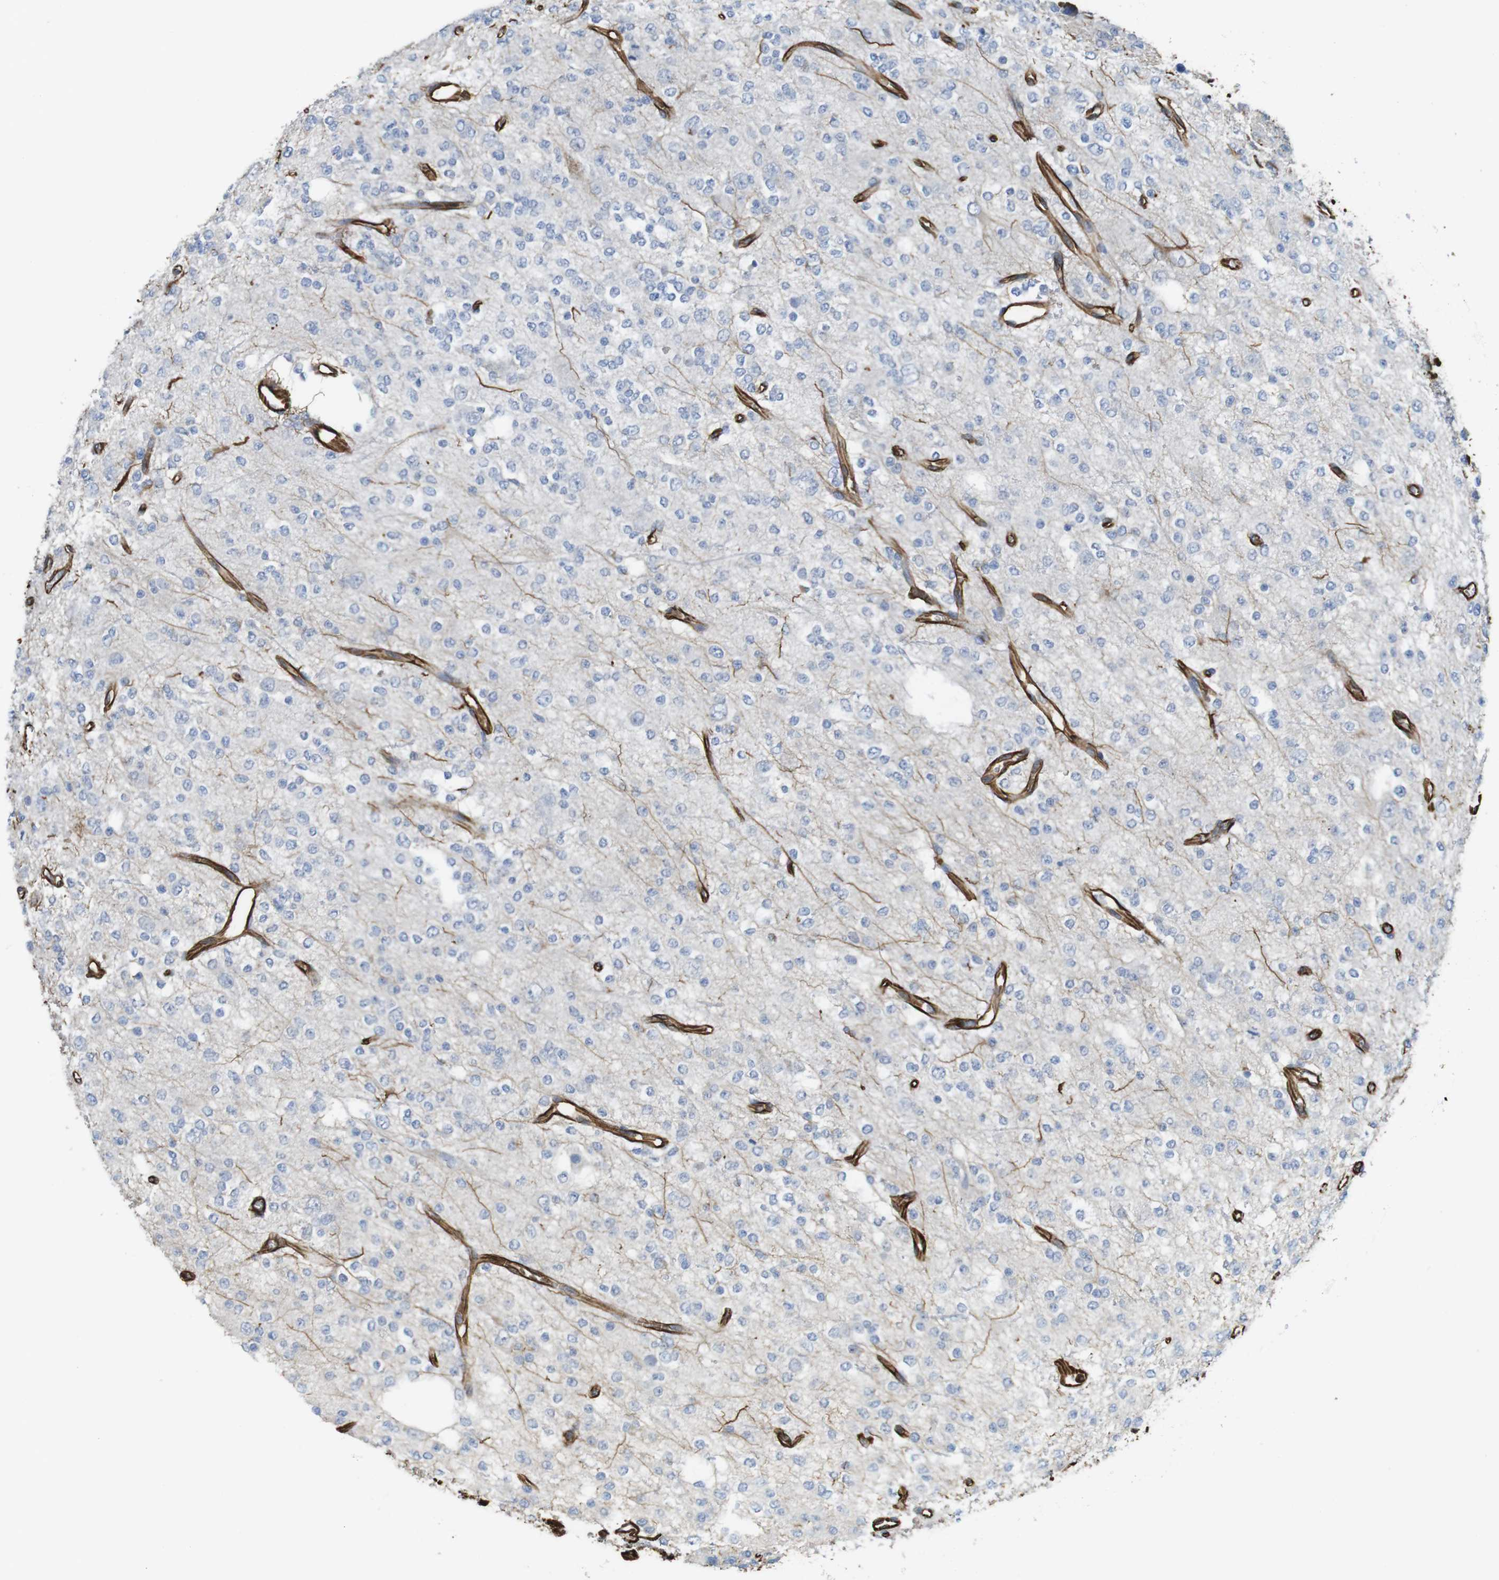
{"staining": {"intensity": "negative", "quantity": "none", "location": "none"}, "tissue": "glioma", "cell_type": "Tumor cells", "image_type": "cancer", "snomed": [{"axis": "morphology", "description": "Glioma, malignant, Low grade"}, {"axis": "topography", "description": "Brain"}], "caption": "Tumor cells show no significant positivity in glioma.", "gene": "RALGPS1", "patient": {"sex": "male", "age": 38}}